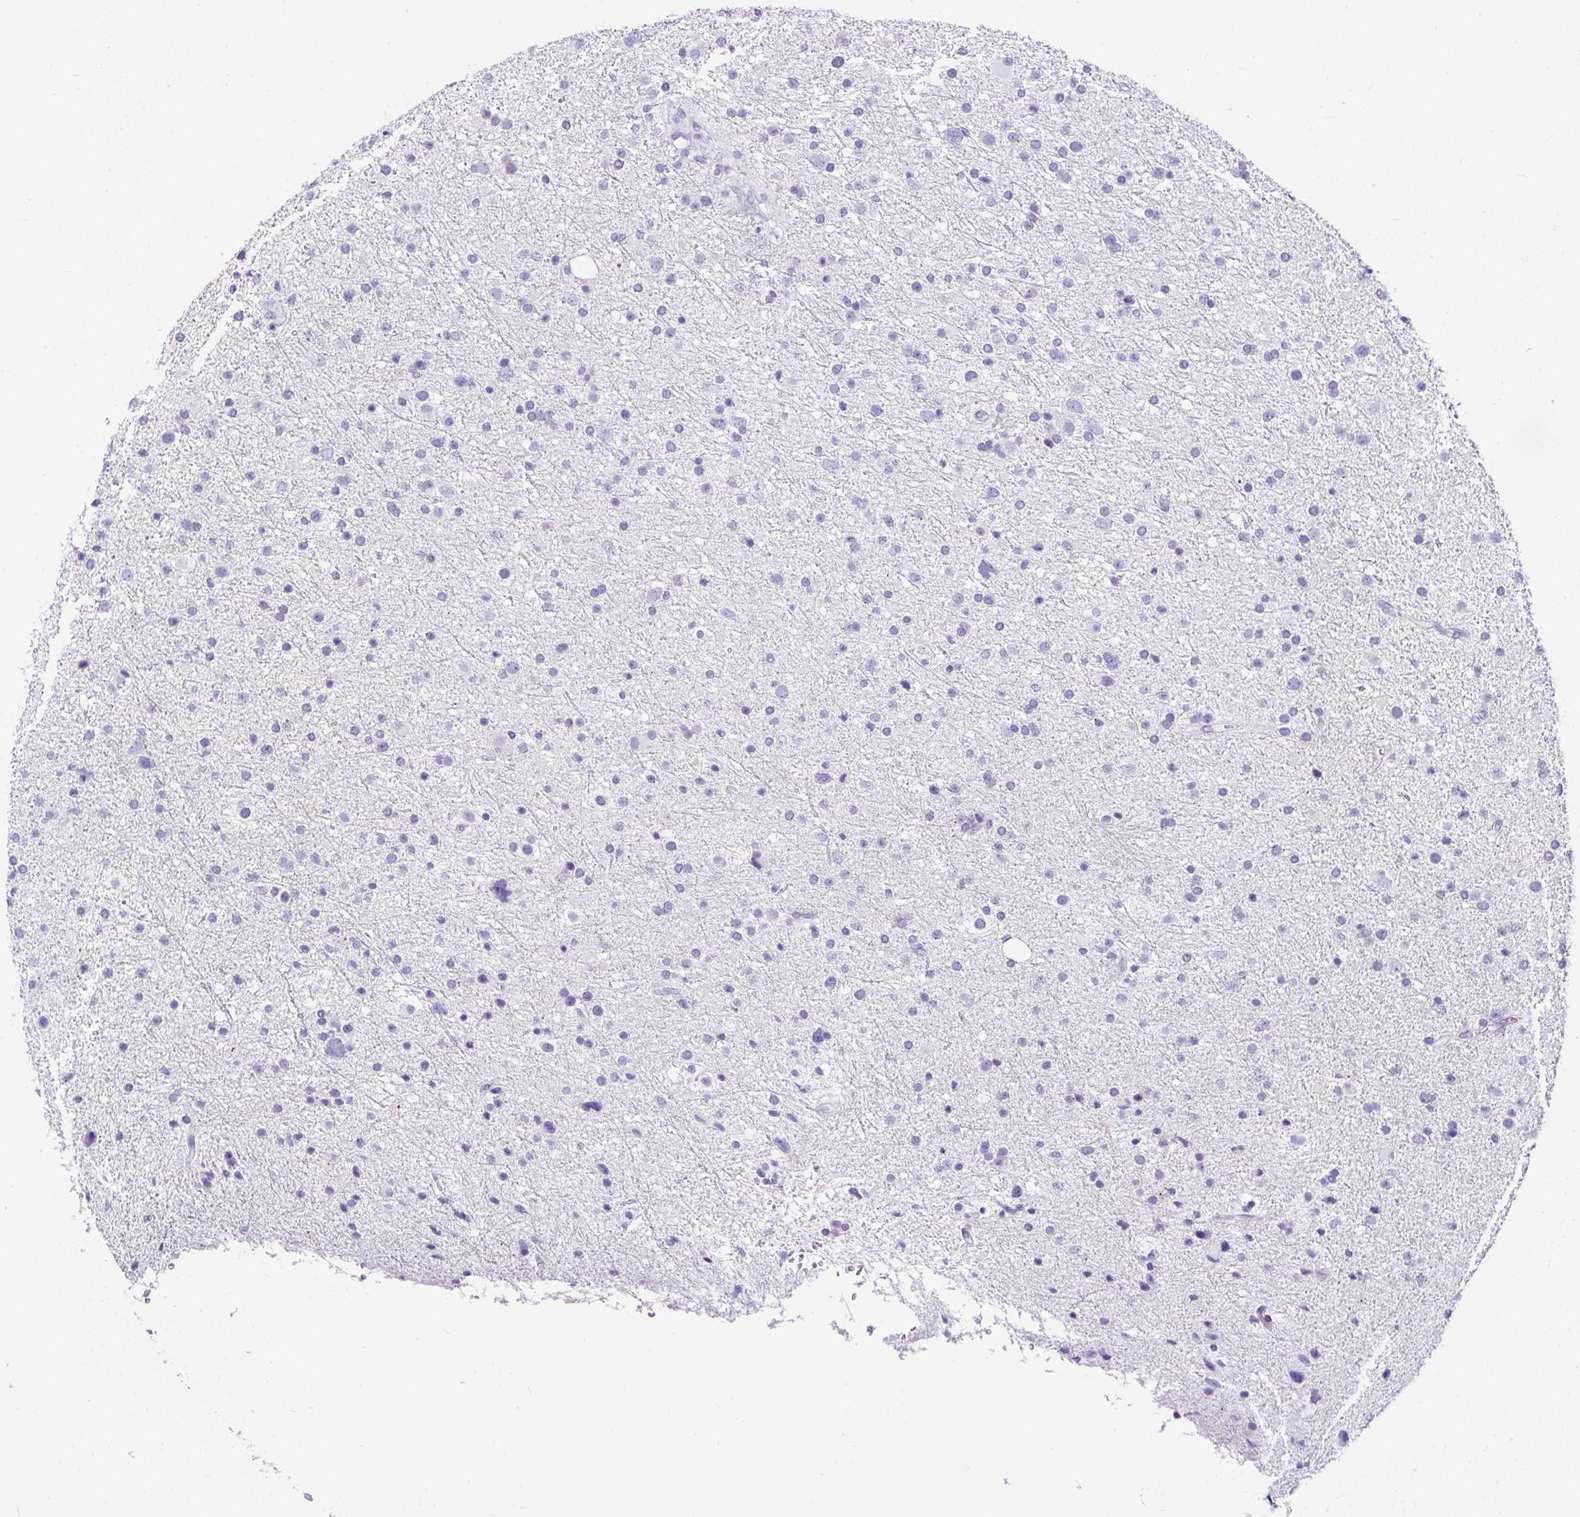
{"staining": {"intensity": "negative", "quantity": "none", "location": "none"}, "tissue": "glioma", "cell_type": "Tumor cells", "image_type": "cancer", "snomed": [{"axis": "morphology", "description": "Glioma, malignant, Low grade"}, {"axis": "topography", "description": "Brain"}], "caption": "DAB immunohistochemical staining of glioma displays no significant positivity in tumor cells.", "gene": "STOX2", "patient": {"sex": "female", "age": 32}}